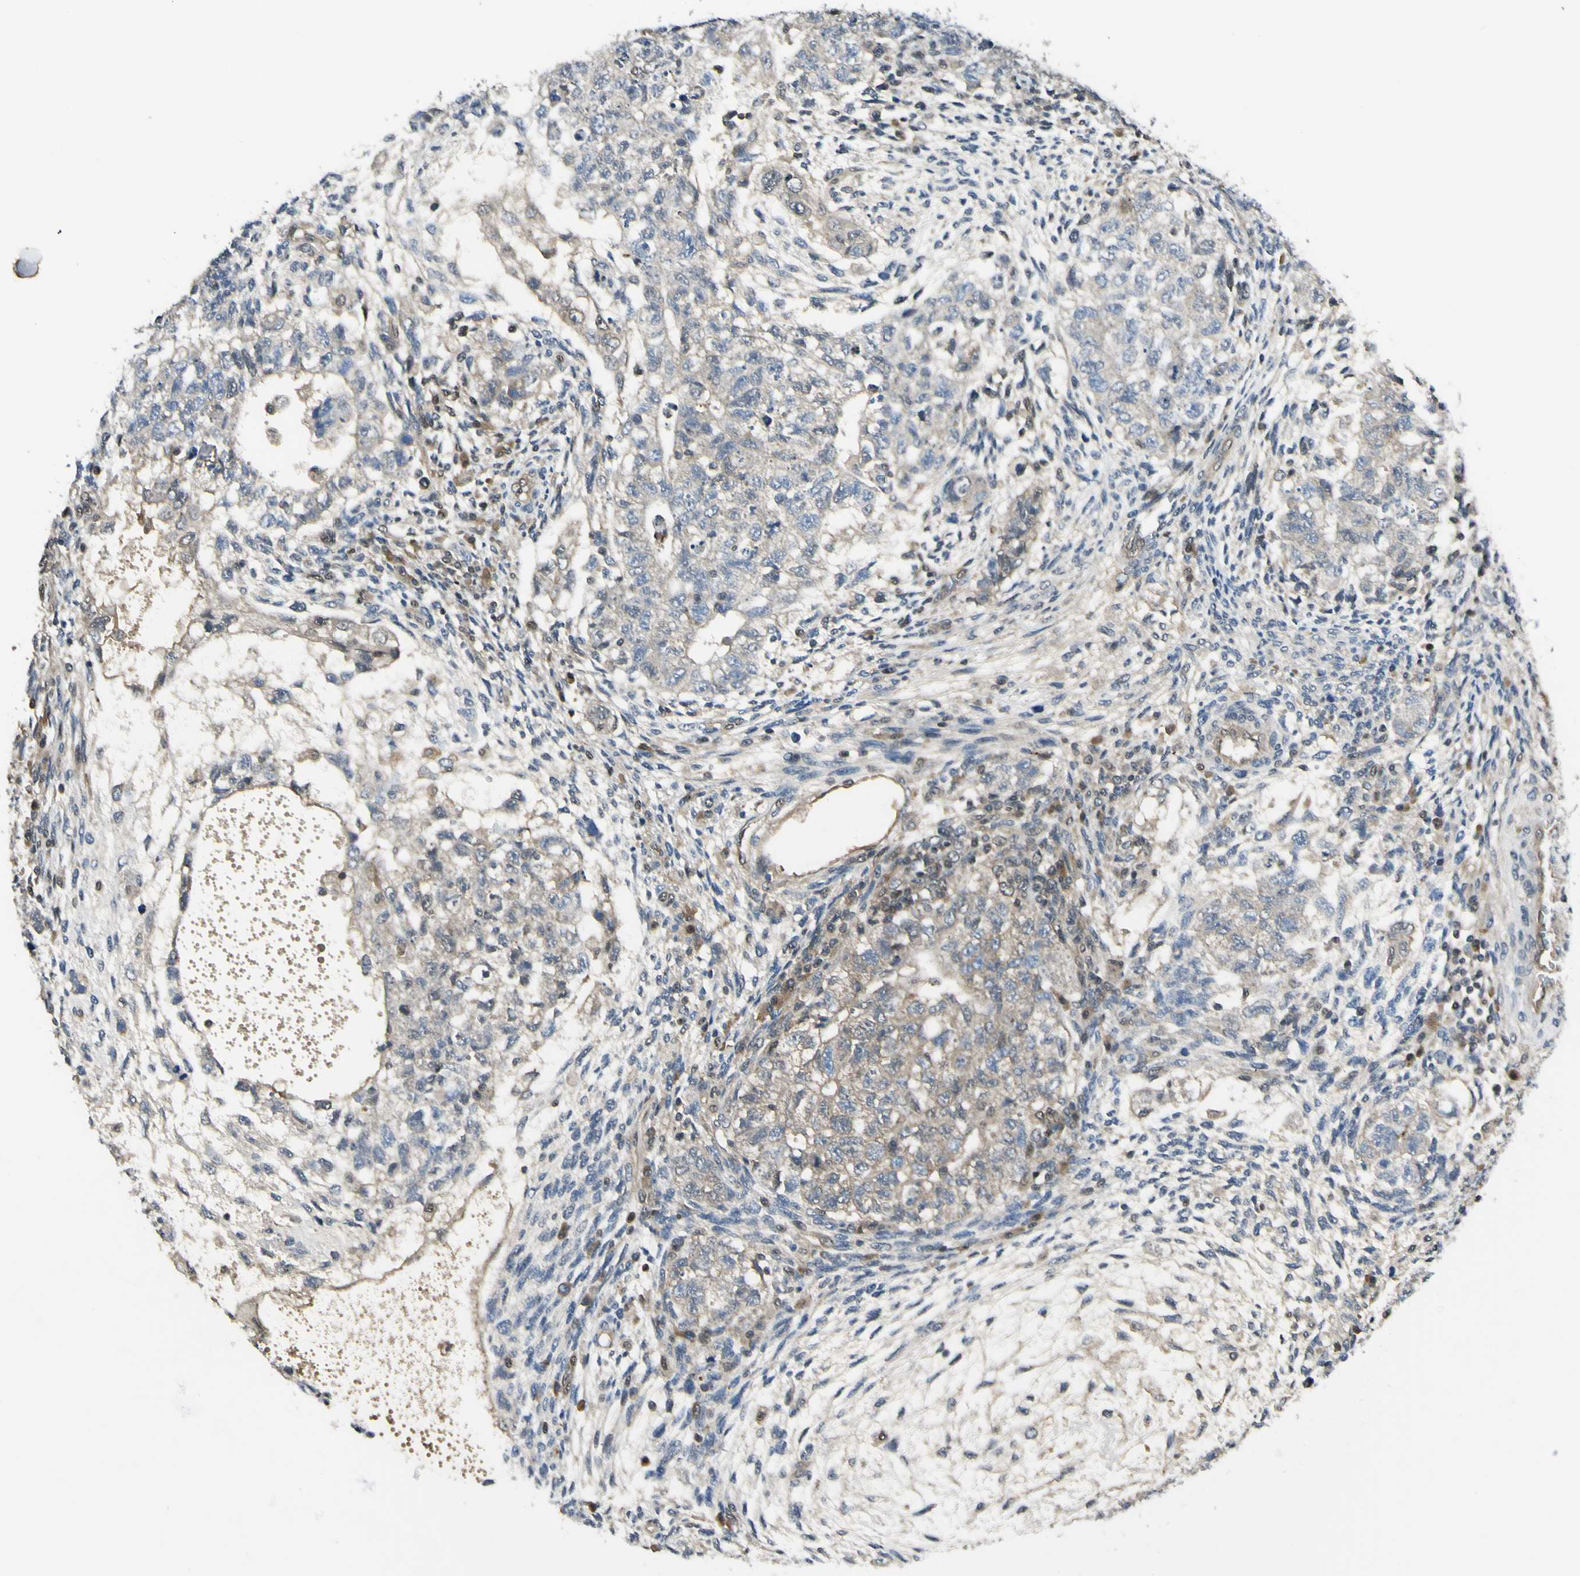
{"staining": {"intensity": "weak", "quantity": "25%-75%", "location": "cytoplasmic/membranous"}, "tissue": "testis cancer", "cell_type": "Tumor cells", "image_type": "cancer", "snomed": [{"axis": "morphology", "description": "Normal tissue, NOS"}, {"axis": "morphology", "description": "Carcinoma, Embryonal, NOS"}, {"axis": "topography", "description": "Testis"}], "caption": "Immunohistochemical staining of human testis cancer shows weak cytoplasmic/membranous protein staining in about 25%-75% of tumor cells. (Stains: DAB in brown, nuclei in blue, Microscopy: brightfield microscopy at high magnification).", "gene": "PSMD5", "patient": {"sex": "male", "age": 36}}